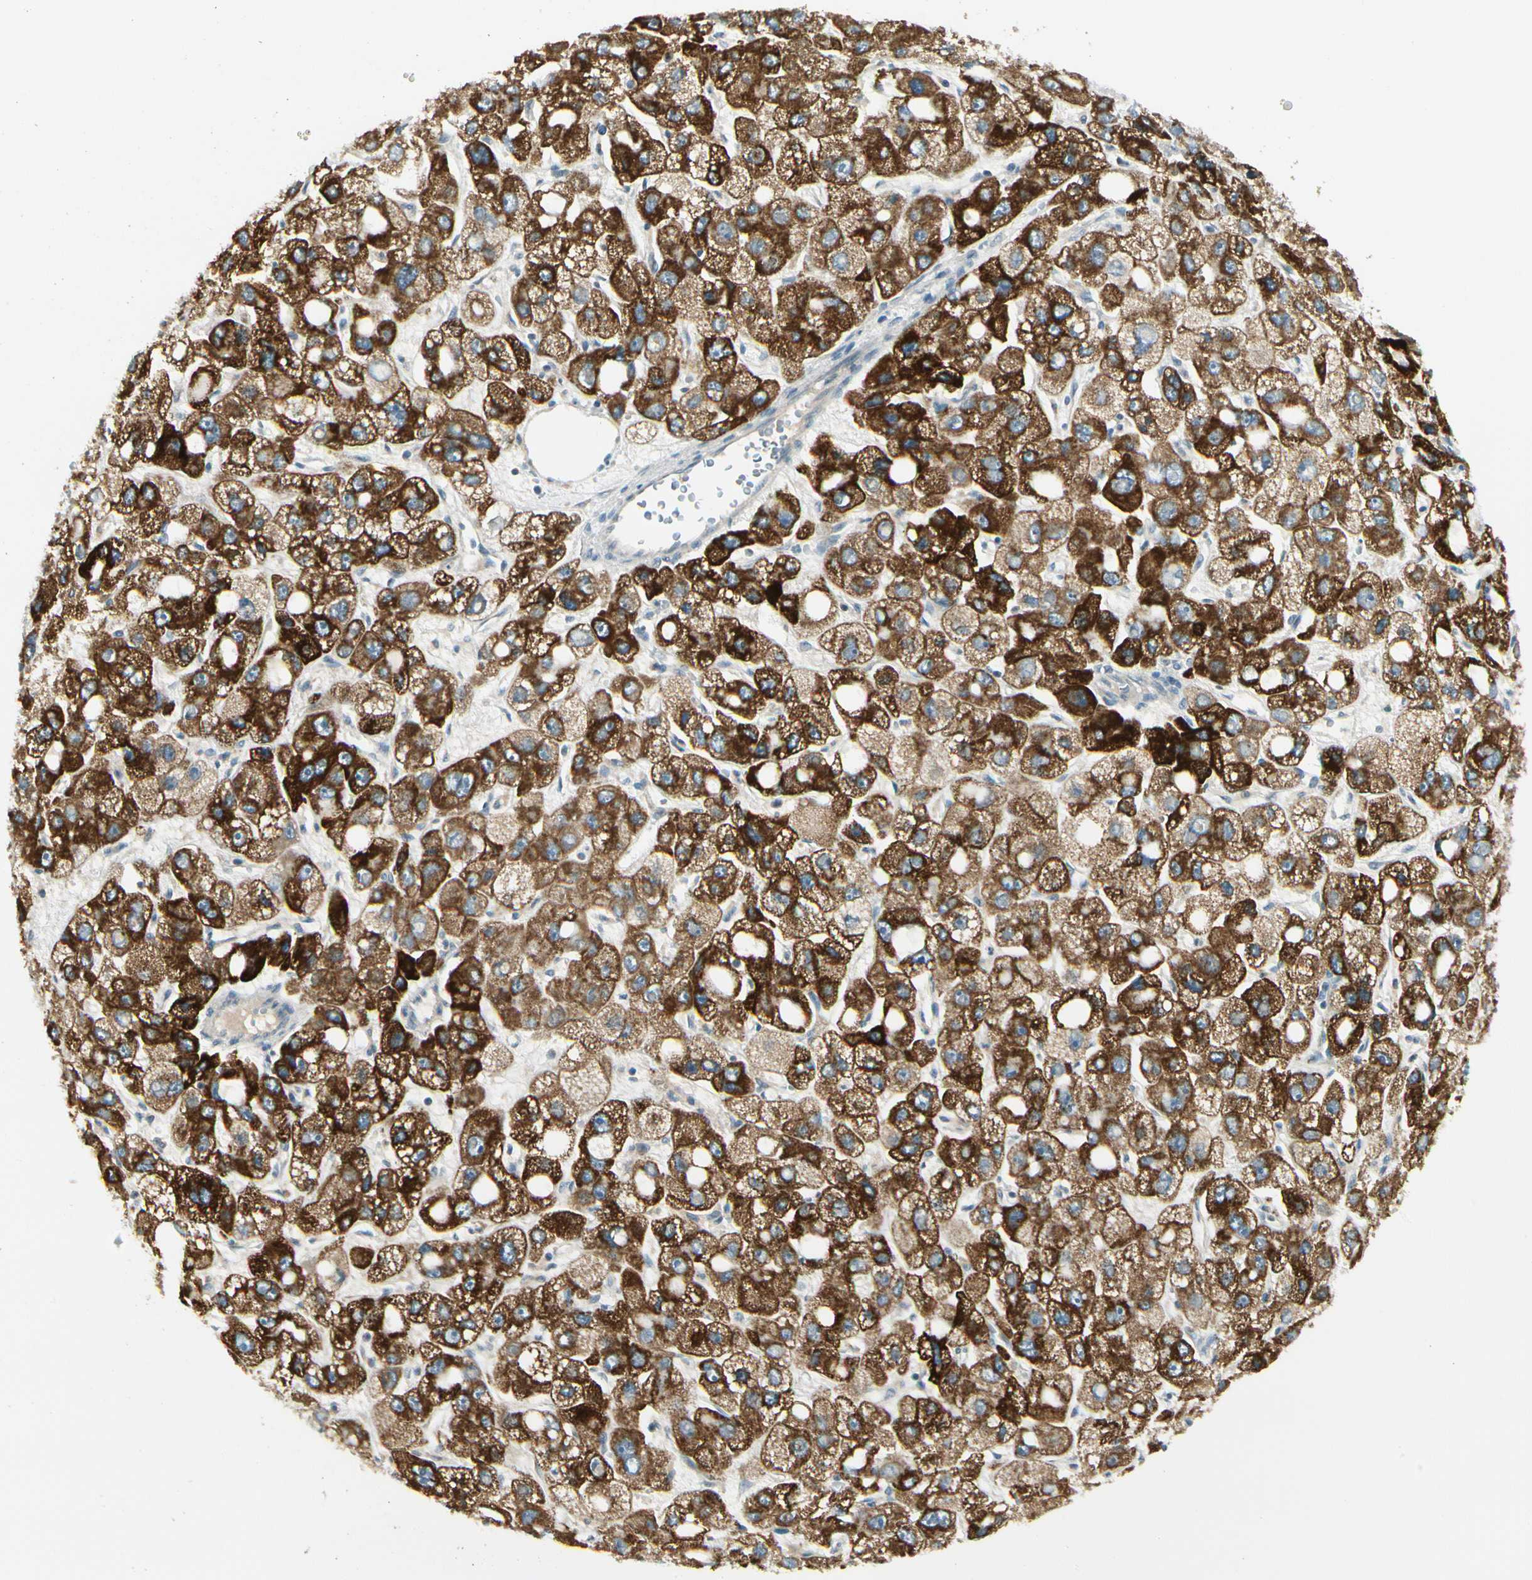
{"staining": {"intensity": "strong", "quantity": ">75%", "location": "cytoplasmic/membranous"}, "tissue": "liver cancer", "cell_type": "Tumor cells", "image_type": "cancer", "snomed": [{"axis": "morphology", "description": "Carcinoma, Hepatocellular, NOS"}, {"axis": "topography", "description": "Liver"}], "caption": "Liver cancer (hepatocellular carcinoma) stained for a protein (brown) displays strong cytoplasmic/membranous positive expression in about >75% of tumor cells.", "gene": "BNIP1", "patient": {"sex": "male", "age": 55}}